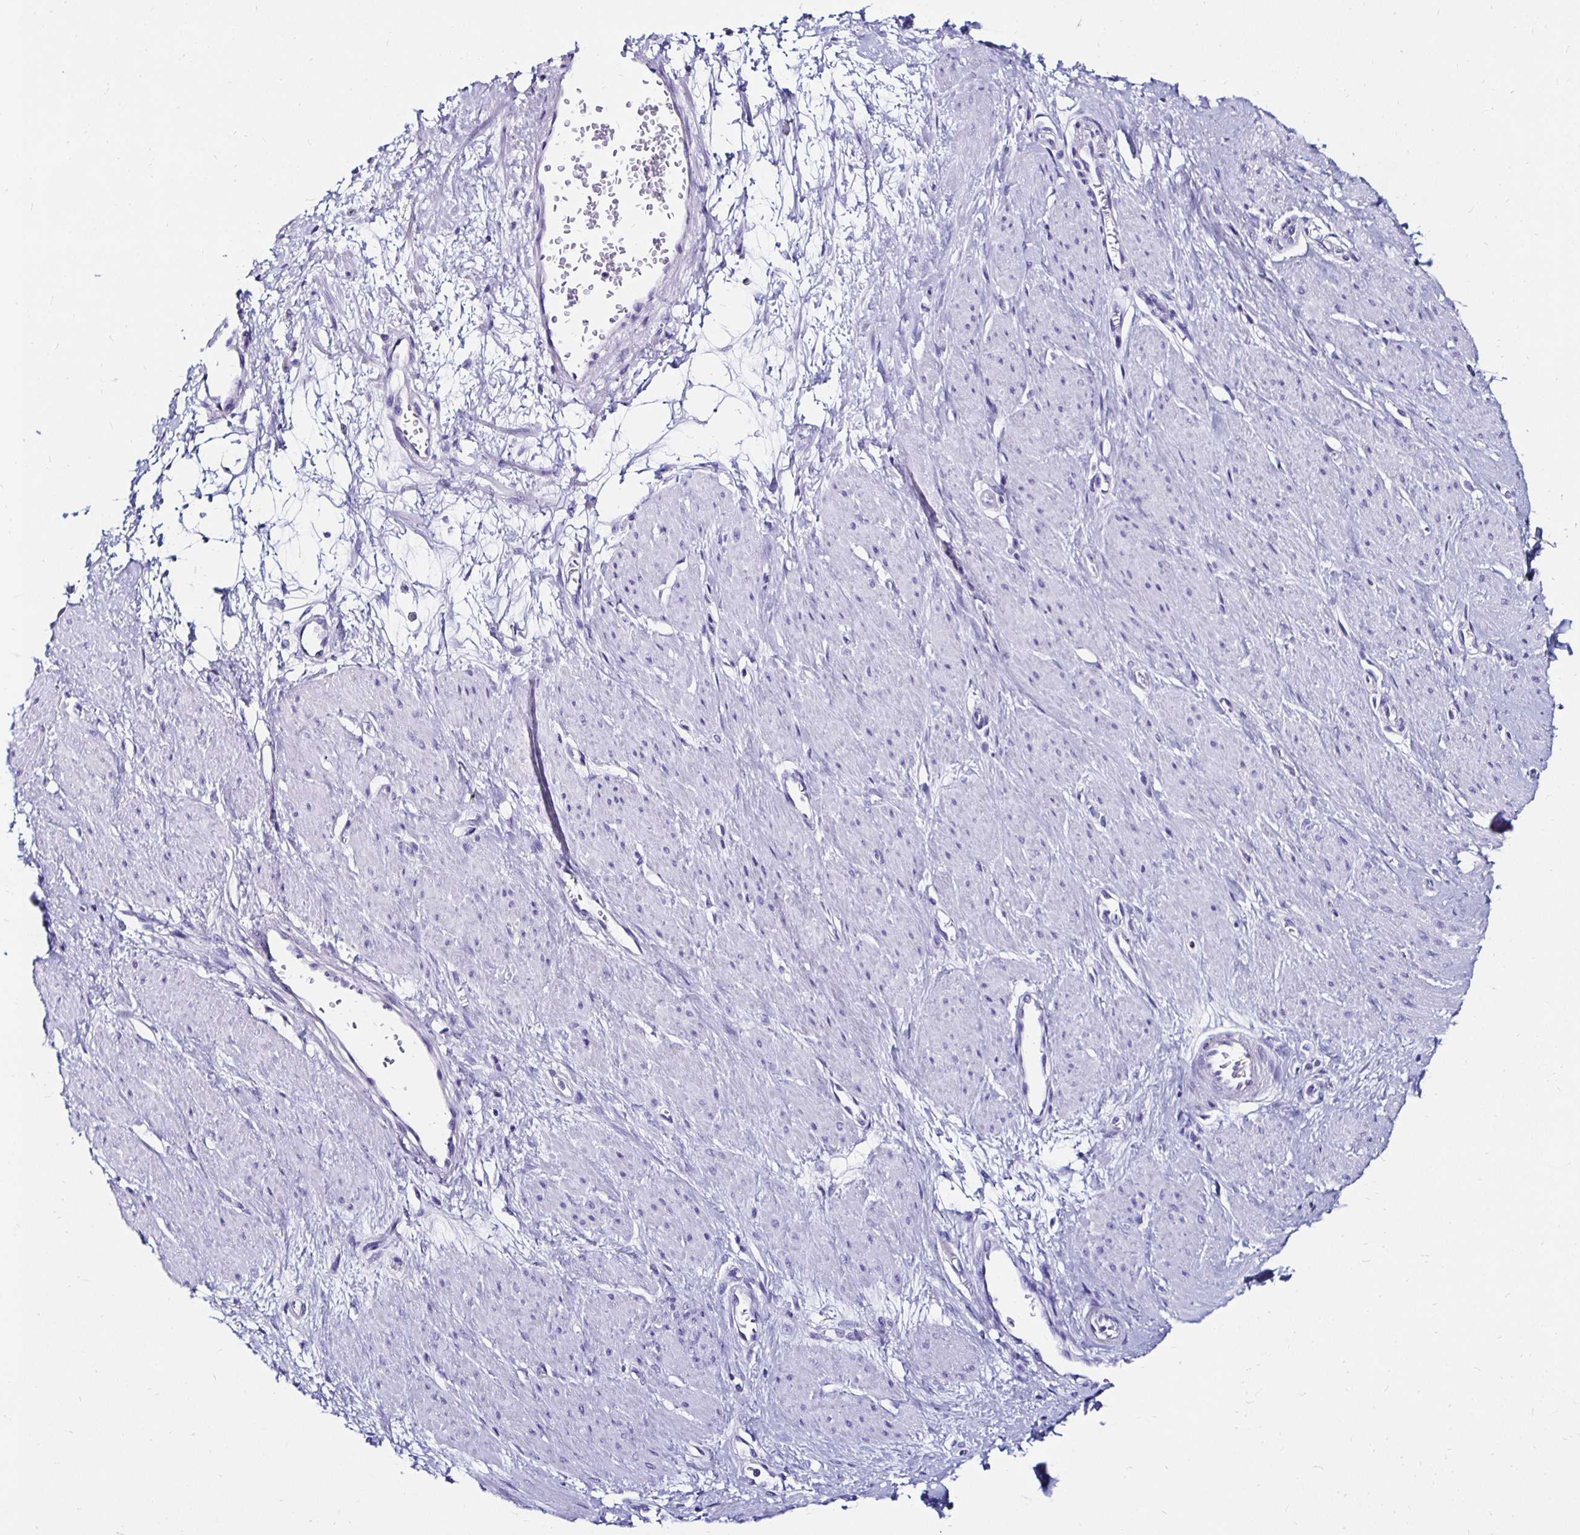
{"staining": {"intensity": "negative", "quantity": "none", "location": "none"}, "tissue": "smooth muscle", "cell_type": "Smooth muscle cells", "image_type": "normal", "snomed": [{"axis": "morphology", "description": "Normal tissue, NOS"}, {"axis": "topography", "description": "Smooth muscle"}, {"axis": "topography", "description": "Uterus"}], "caption": "There is no significant positivity in smooth muscle cells of smooth muscle. The staining was performed using DAB (3,3'-diaminobenzidine) to visualize the protein expression in brown, while the nuclei were stained in blue with hematoxylin (Magnification: 20x).", "gene": "KCNT1", "patient": {"sex": "female", "age": 39}}